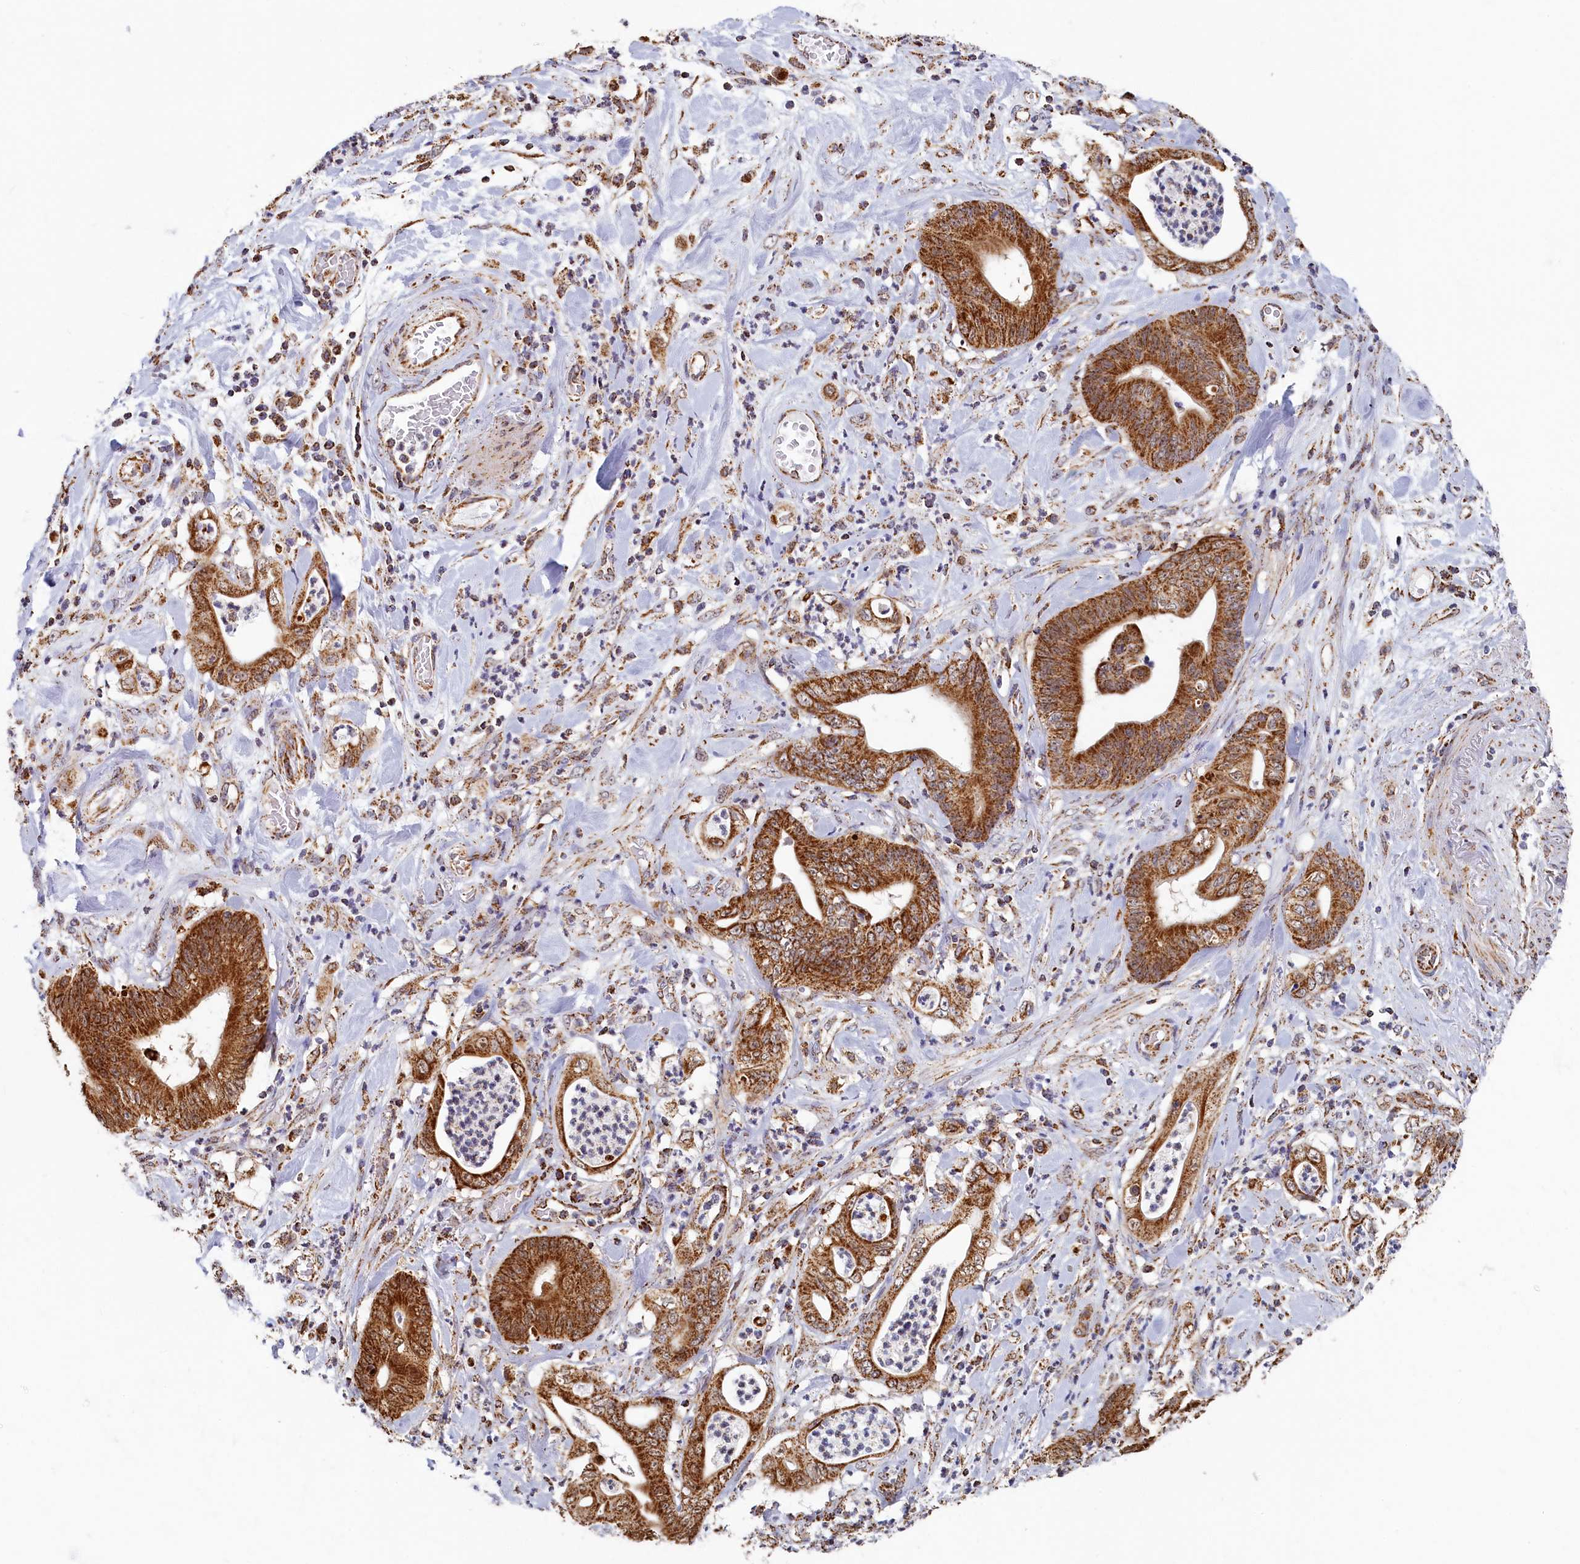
{"staining": {"intensity": "strong", "quantity": ">75%", "location": "cytoplasmic/membranous"}, "tissue": "stomach cancer", "cell_type": "Tumor cells", "image_type": "cancer", "snomed": [{"axis": "morphology", "description": "Adenocarcinoma, NOS"}, {"axis": "topography", "description": "Stomach"}], "caption": "Stomach cancer stained for a protein reveals strong cytoplasmic/membranous positivity in tumor cells. (Brightfield microscopy of DAB IHC at high magnification).", "gene": "SPR", "patient": {"sex": "female", "age": 73}}